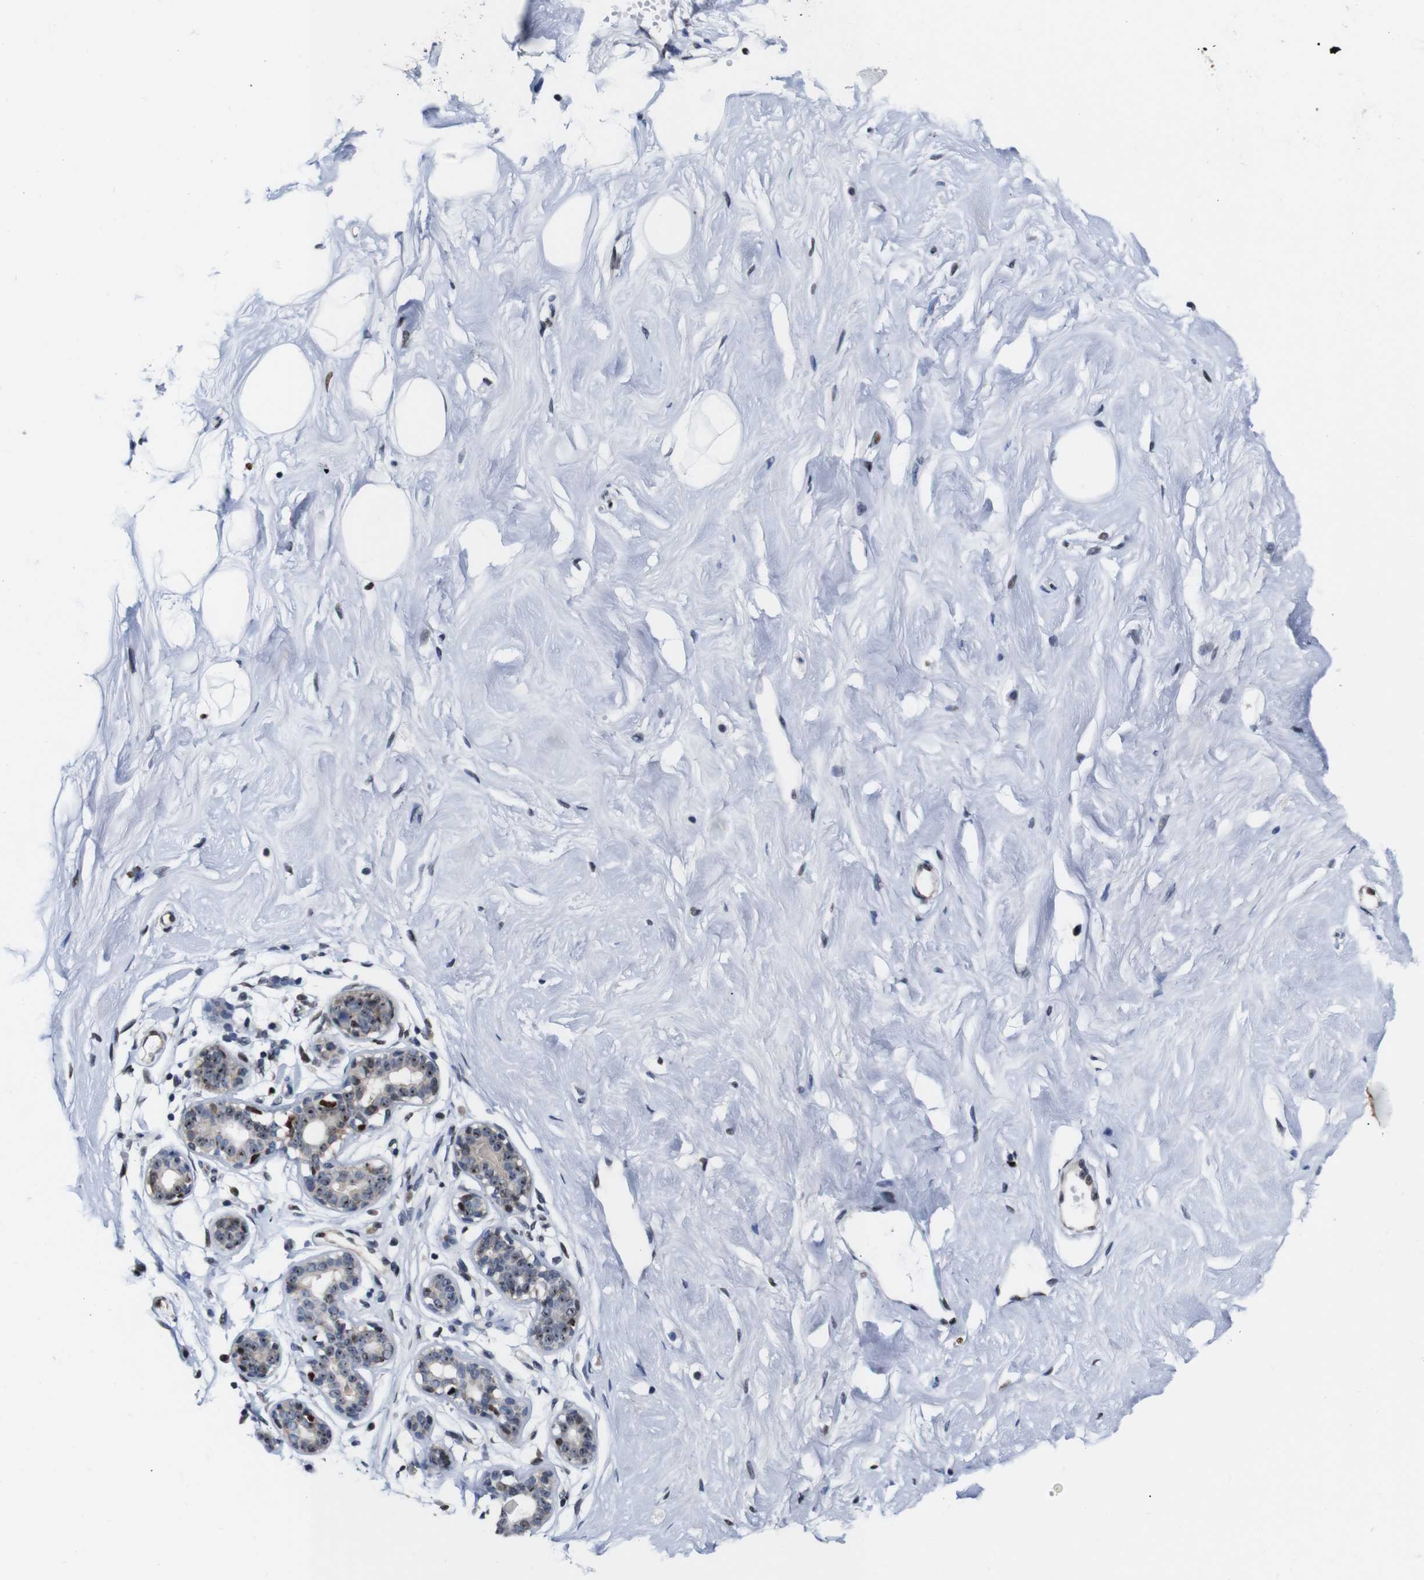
{"staining": {"intensity": "weak", "quantity": "25%-75%", "location": "cytoplasmic/membranous"}, "tissue": "breast", "cell_type": "Adipocytes", "image_type": "normal", "snomed": [{"axis": "morphology", "description": "Normal tissue, NOS"}, {"axis": "topography", "description": "Breast"}], "caption": "Protein staining of normal breast displays weak cytoplasmic/membranous positivity in about 25%-75% of adipocytes. (Brightfield microscopy of DAB IHC at high magnification).", "gene": "GATA6", "patient": {"sex": "female", "age": 23}}